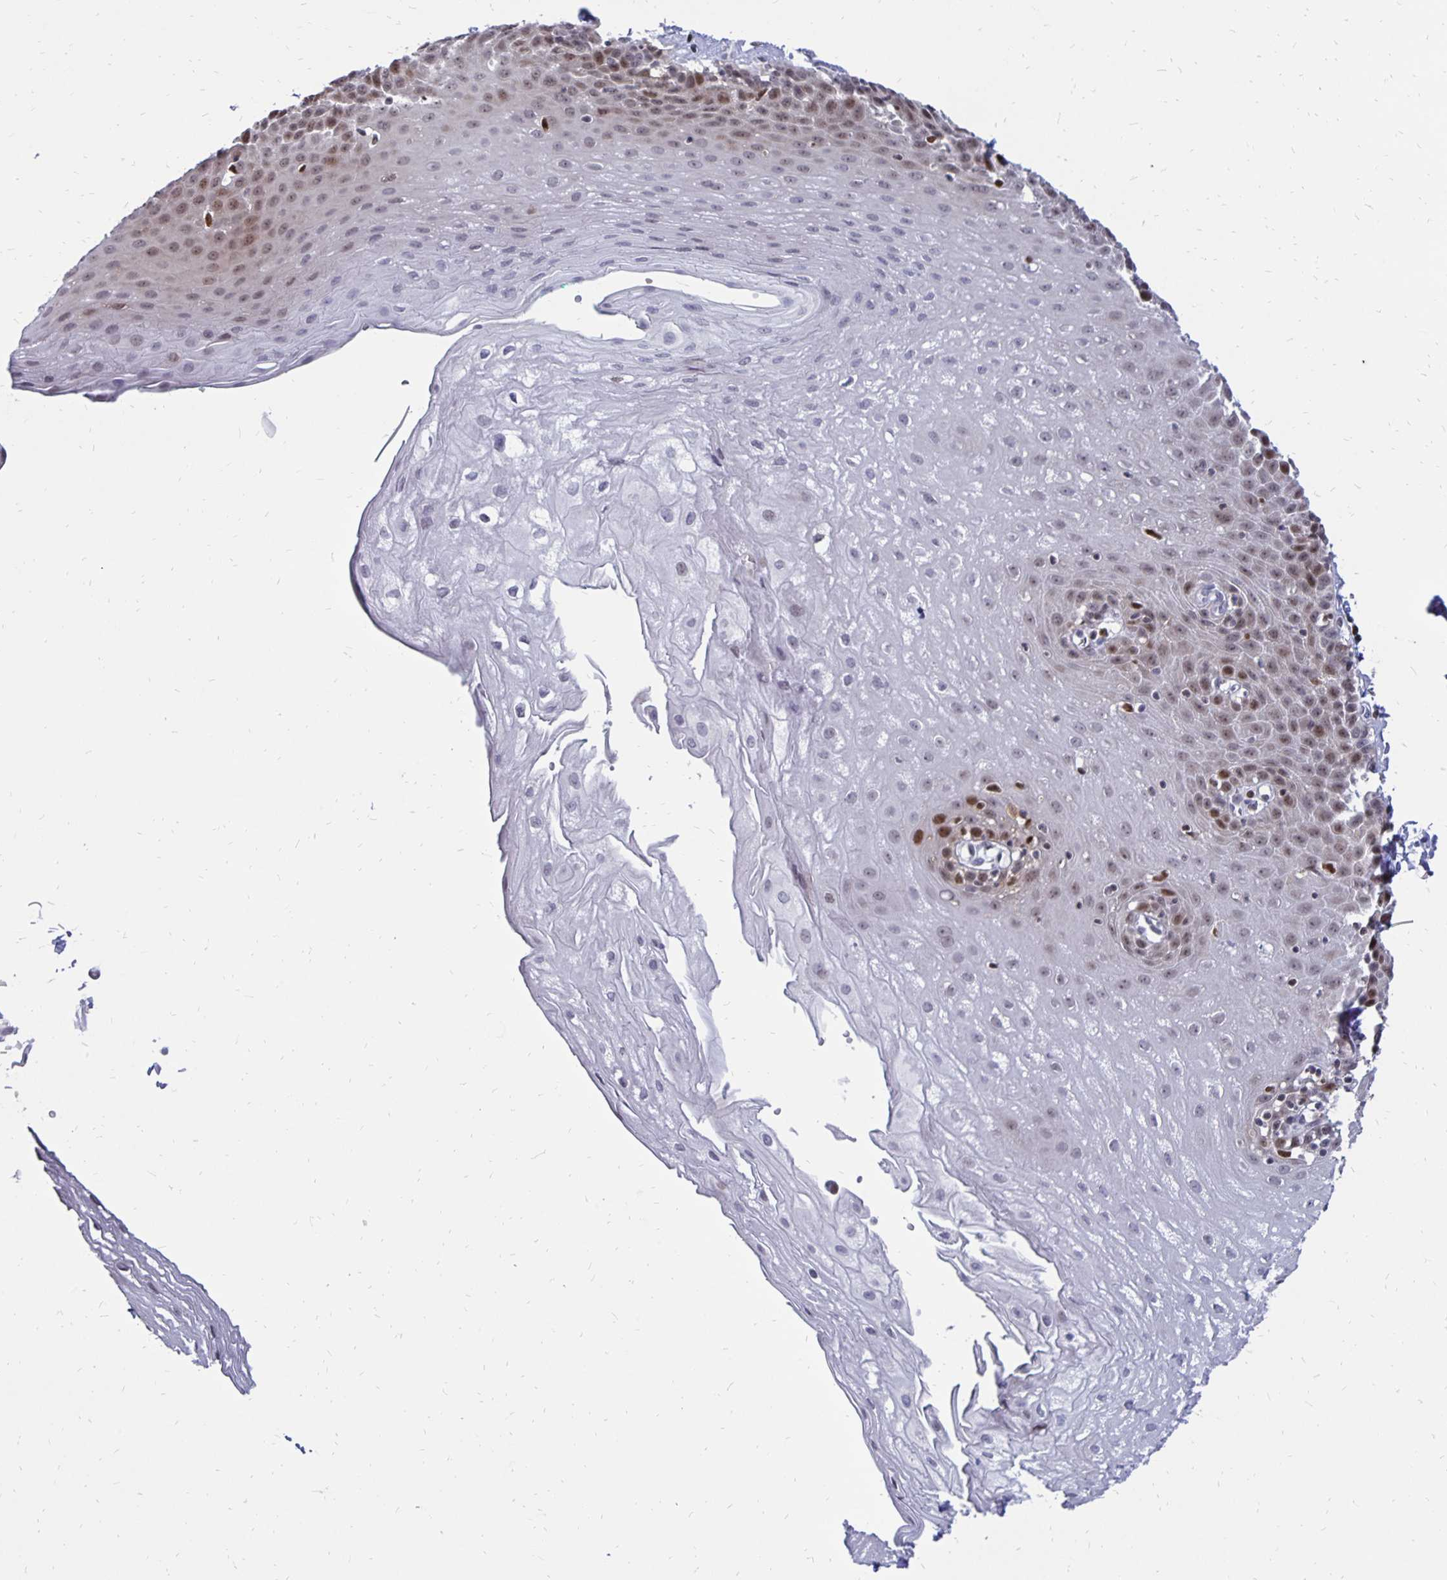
{"staining": {"intensity": "weak", "quantity": "25%-75%", "location": "nuclear"}, "tissue": "esophagus", "cell_type": "Squamous epithelial cells", "image_type": "normal", "snomed": [{"axis": "morphology", "description": "Normal tissue, NOS"}, {"axis": "topography", "description": "Esophagus"}], "caption": "A micrograph of human esophagus stained for a protein displays weak nuclear brown staining in squamous epithelial cells. The protein is stained brown, and the nuclei are stained in blue (DAB IHC with brightfield microscopy, high magnification).", "gene": "DCK", "patient": {"sex": "female", "age": 81}}